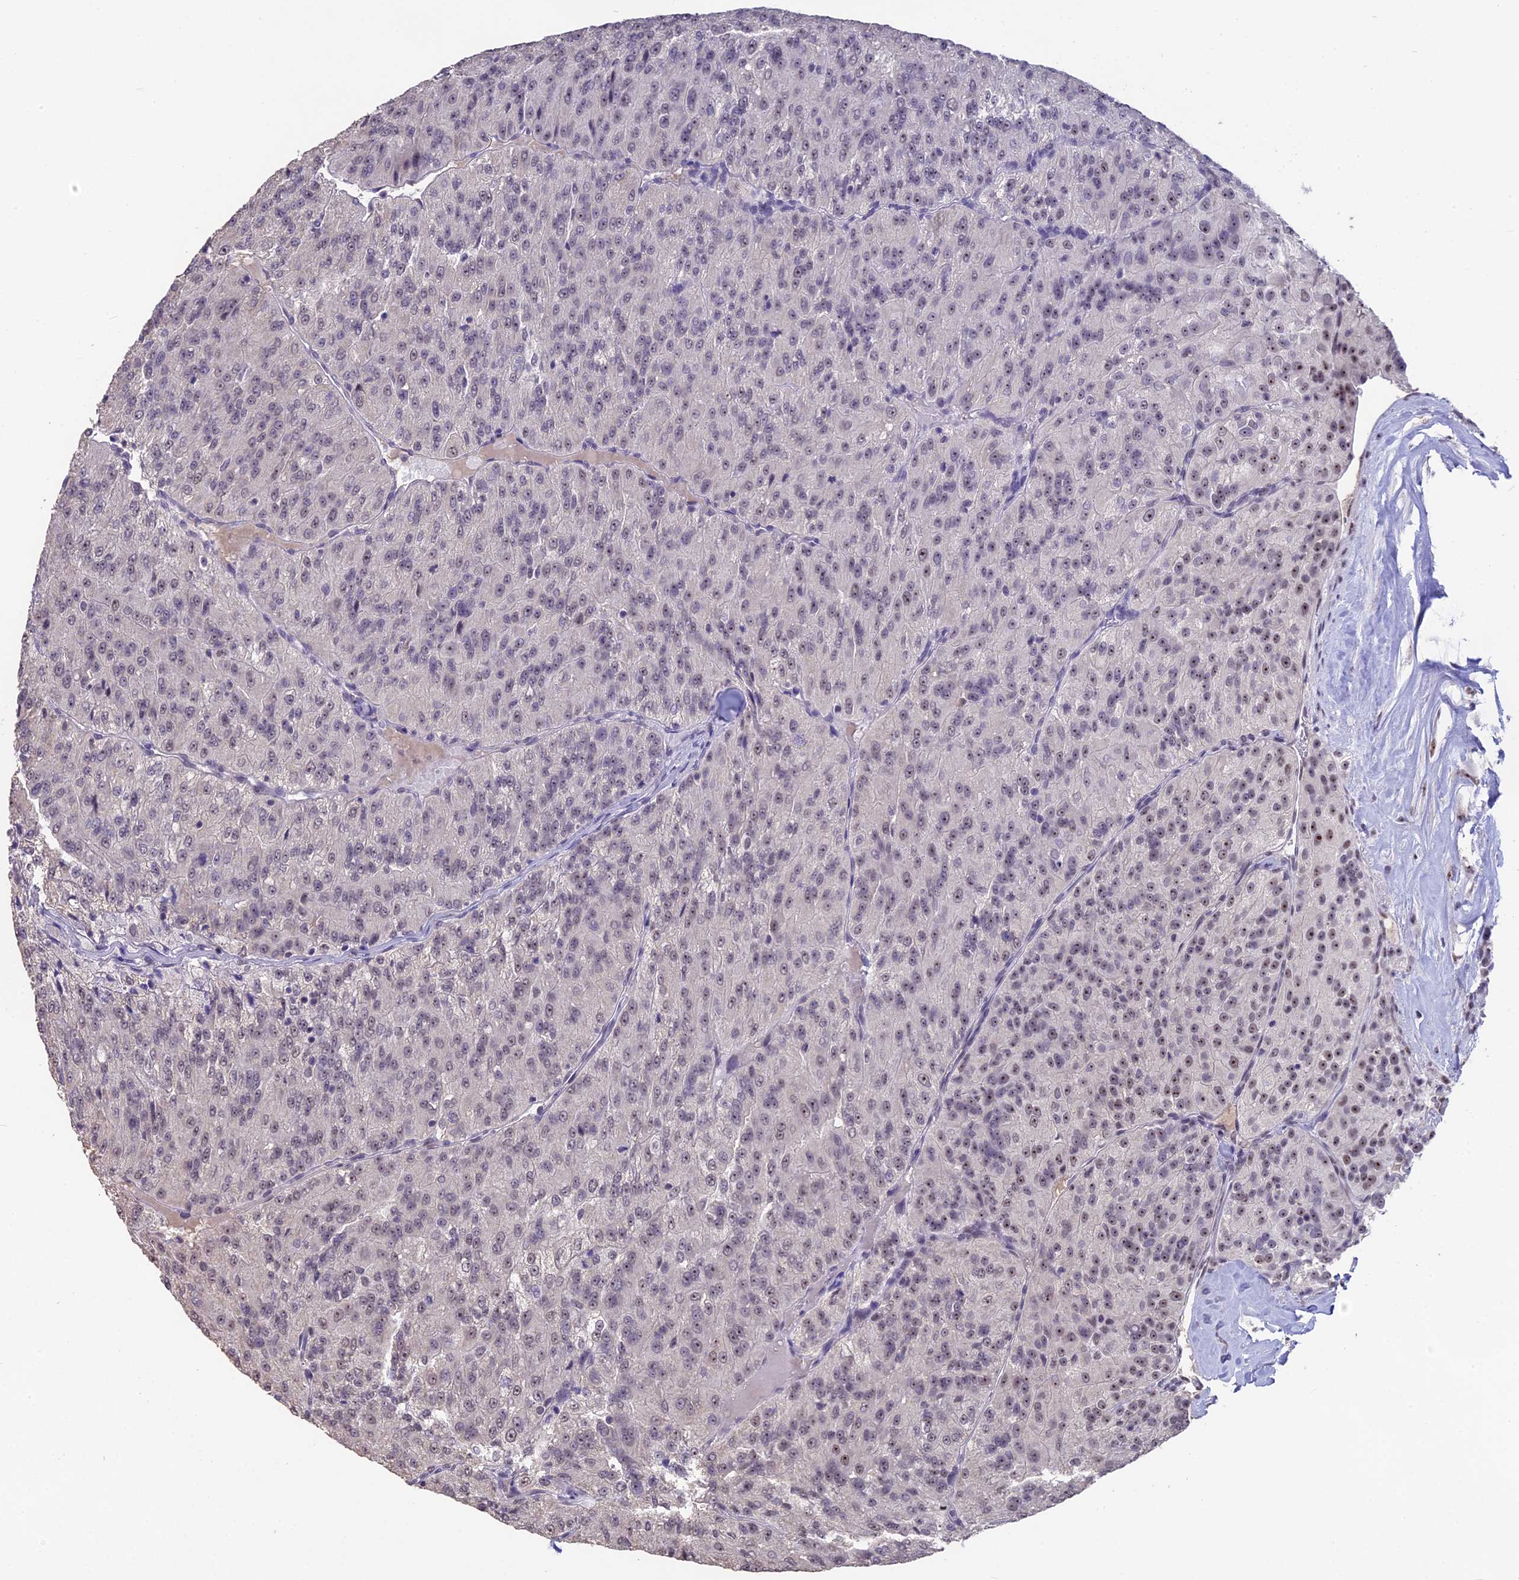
{"staining": {"intensity": "moderate", "quantity": "<25%", "location": "nuclear"}, "tissue": "renal cancer", "cell_type": "Tumor cells", "image_type": "cancer", "snomed": [{"axis": "morphology", "description": "Adenocarcinoma, NOS"}, {"axis": "topography", "description": "Kidney"}], "caption": "IHC (DAB (3,3'-diaminobenzidine)) staining of human renal cancer (adenocarcinoma) exhibits moderate nuclear protein positivity in about <25% of tumor cells. (DAB (3,3'-diaminobenzidine) IHC, brown staining for protein, blue staining for nuclei).", "gene": "SETD2", "patient": {"sex": "female", "age": 63}}